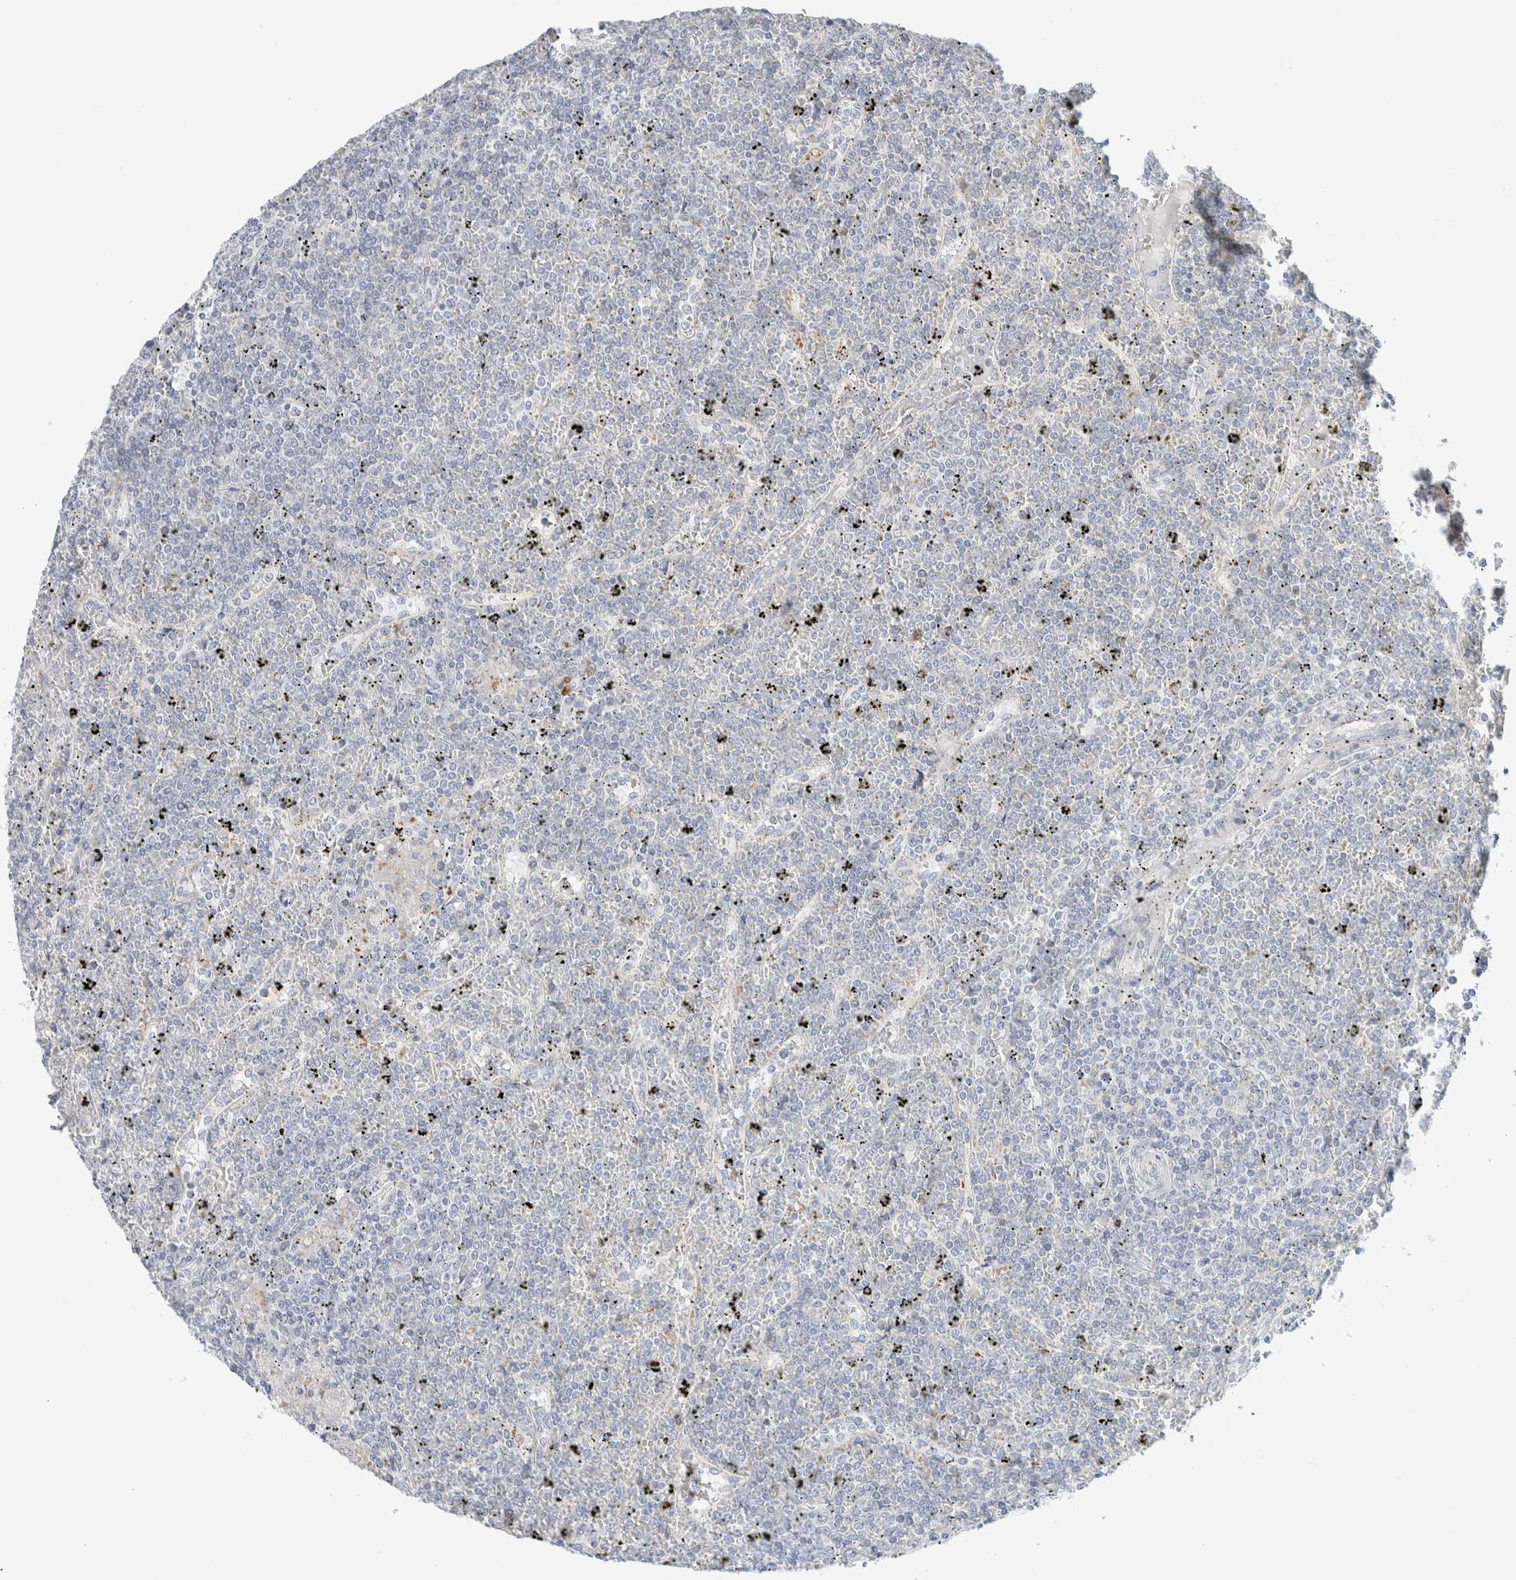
{"staining": {"intensity": "negative", "quantity": "none", "location": "none"}, "tissue": "lymphoma", "cell_type": "Tumor cells", "image_type": "cancer", "snomed": [{"axis": "morphology", "description": "Malignant lymphoma, non-Hodgkin's type, Low grade"}, {"axis": "topography", "description": "Spleen"}], "caption": "DAB immunohistochemical staining of low-grade malignant lymphoma, non-Hodgkin's type demonstrates no significant expression in tumor cells.", "gene": "FAHD1", "patient": {"sex": "female", "age": 19}}